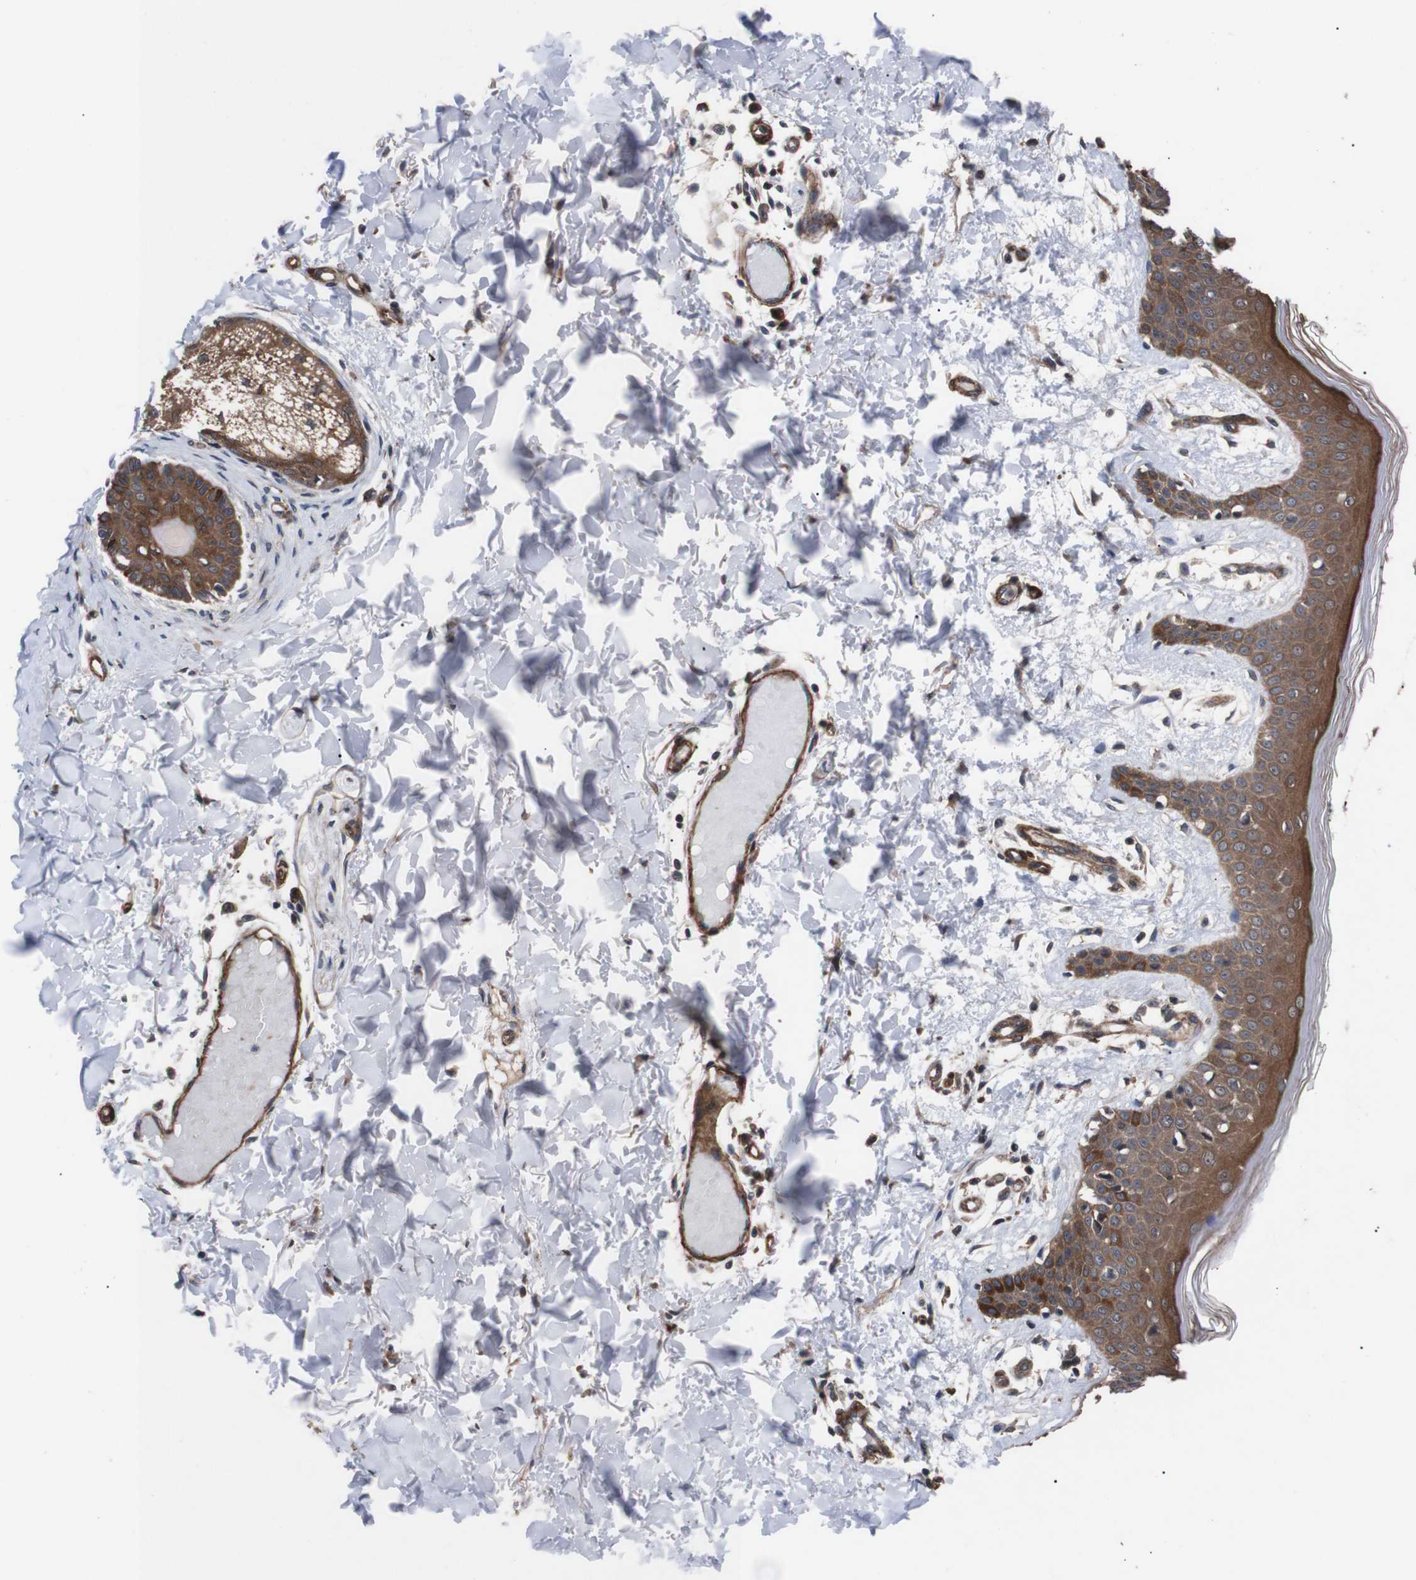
{"staining": {"intensity": "negative", "quantity": "none", "location": "none"}, "tissue": "skin", "cell_type": "Fibroblasts", "image_type": "normal", "snomed": [{"axis": "morphology", "description": "Normal tissue, NOS"}, {"axis": "topography", "description": "Skin"}], "caption": "Immunohistochemical staining of unremarkable human skin reveals no significant positivity in fibroblasts.", "gene": "PAWR", "patient": {"sex": "male", "age": 53}}